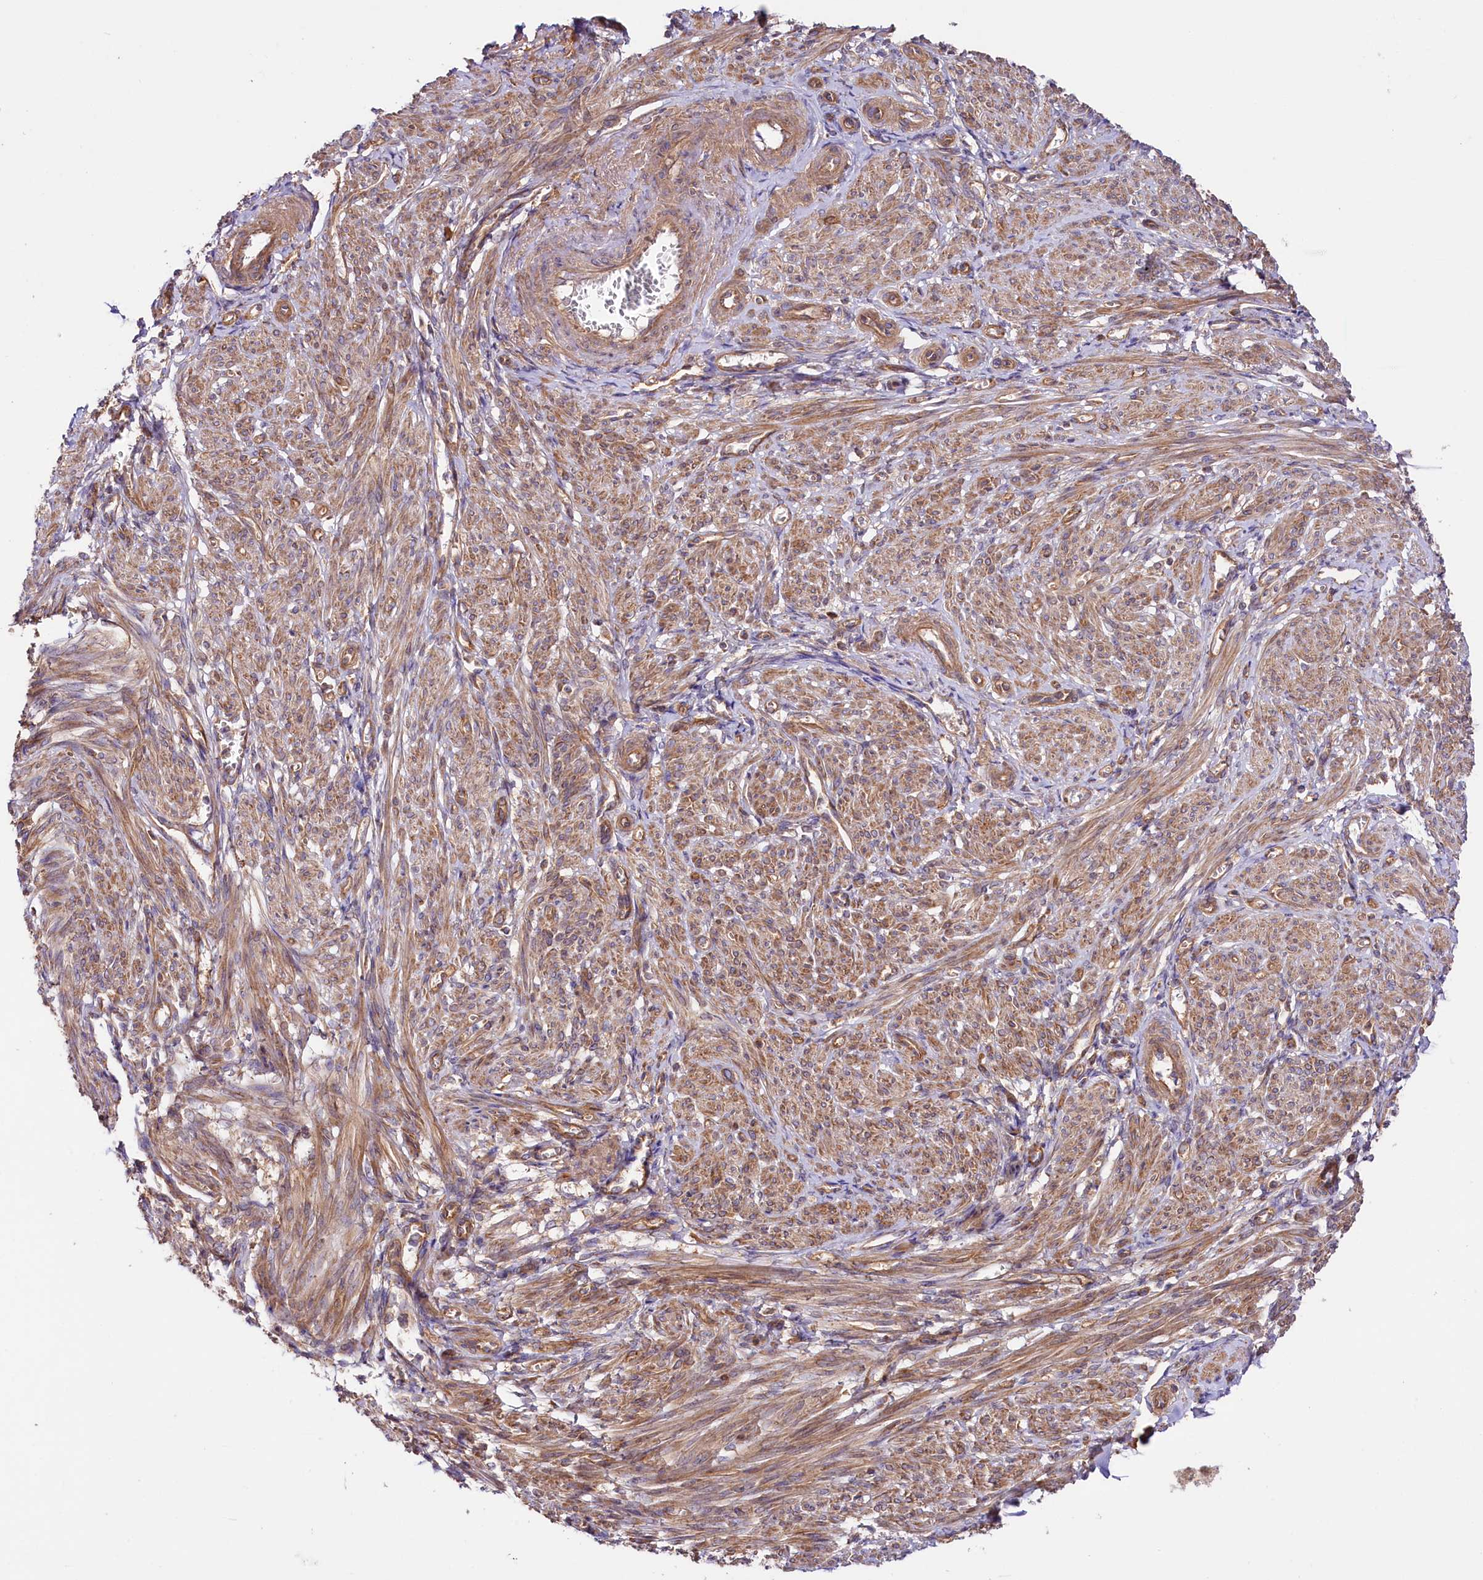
{"staining": {"intensity": "moderate", "quantity": "25%-75%", "location": "cytoplasmic/membranous"}, "tissue": "smooth muscle", "cell_type": "Smooth muscle cells", "image_type": "normal", "snomed": [{"axis": "morphology", "description": "Normal tissue, NOS"}, {"axis": "topography", "description": "Smooth muscle"}], "caption": "Brown immunohistochemical staining in benign smooth muscle exhibits moderate cytoplasmic/membranous staining in about 25%-75% of smooth muscle cells. (Brightfield microscopy of DAB IHC at high magnification).", "gene": "CEP295", "patient": {"sex": "female", "age": 39}}